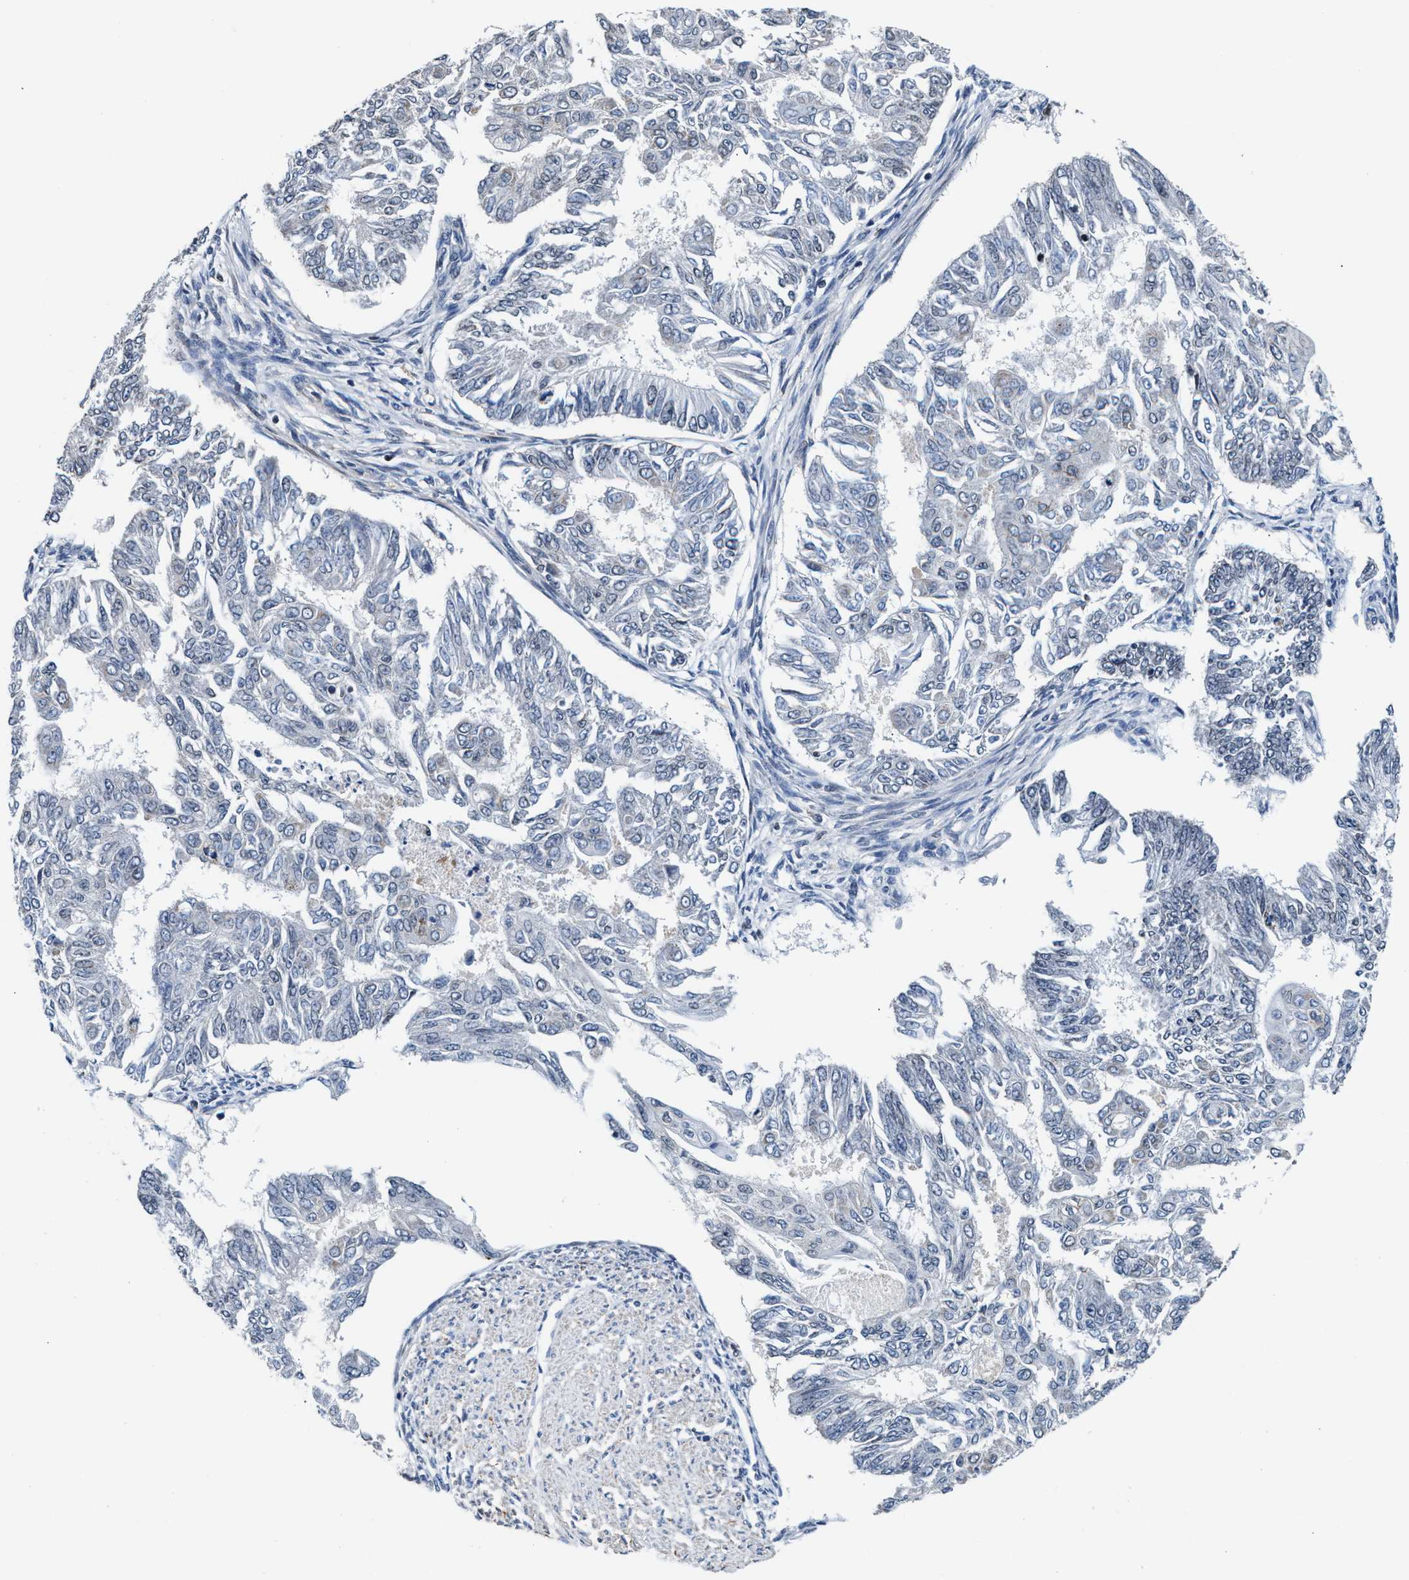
{"staining": {"intensity": "negative", "quantity": "none", "location": "none"}, "tissue": "endometrial cancer", "cell_type": "Tumor cells", "image_type": "cancer", "snomed": [{"axis": "morphology", "description": "Adenocarcinoma, NOS"}, {"axis": "topography", "description": "Endometrium"}], "caption": "An image of endometrial cancer stained for a protein shows no brown staining in tumor cells.", "gene": "MYH3", "patient": {"sex": "female", "age": 32}}